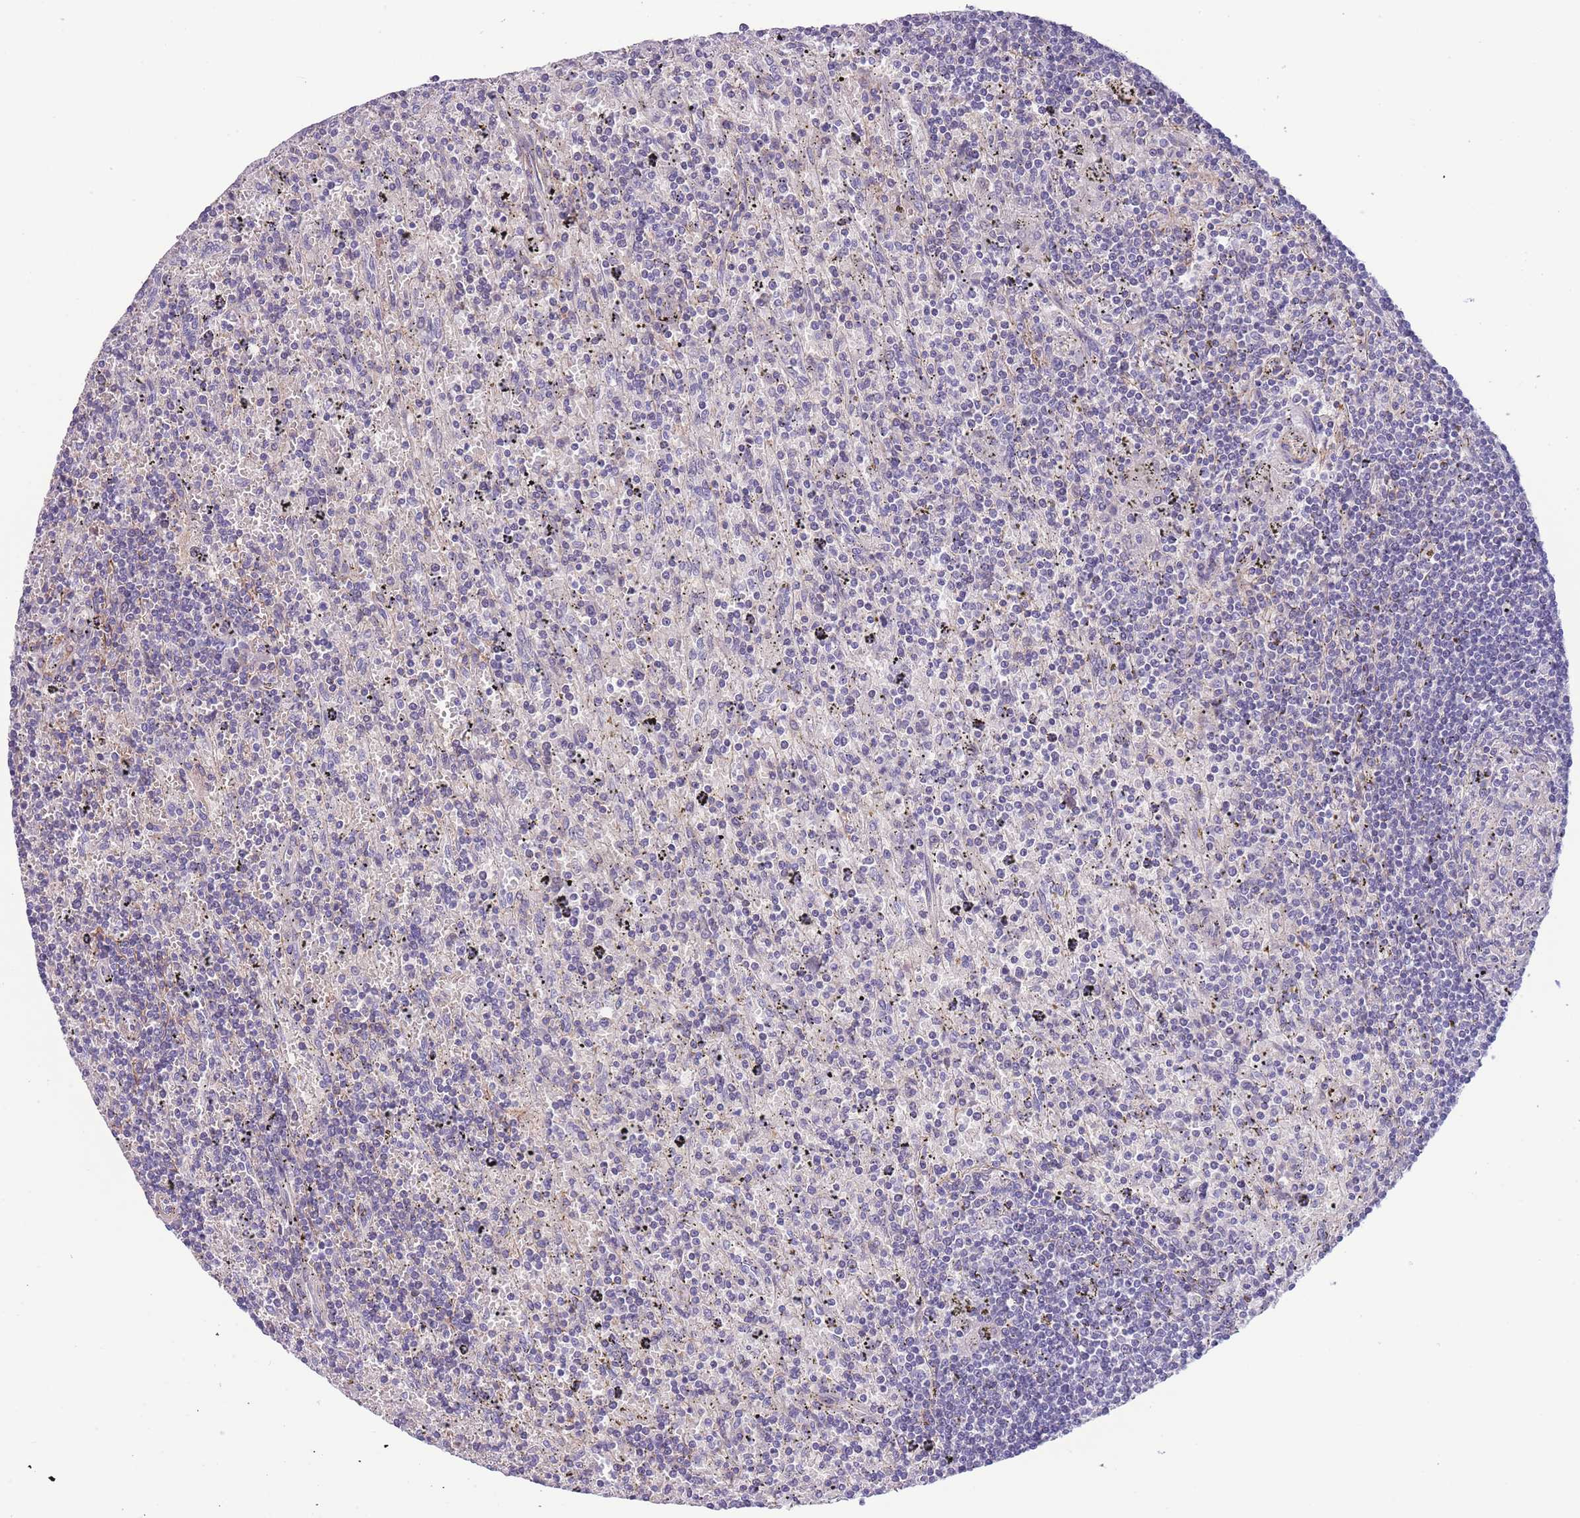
{"staining": {"intensity": "negative", "quantity": "none", "location": "none"}, "tissue": "lymphoma", "cell_type": "Tumor cells", "image_type": "cancer", "snomed": [{"axis": "morphology", "description": "Malignant lymphoma, non-Hodgkin's type, Low grade"}, {"axis": "topography", "description": "Spleen"}], "caption": "This image is of low-grade malignant lymphoma, non-Hodgkin's type stained with immunohistochemistry to label a protein in brown with the nuclei are counter-stained blue. There is no staining in tumor cells.", "gene": "FAM124A", "patient": {"sex": "male", "age": 76}}